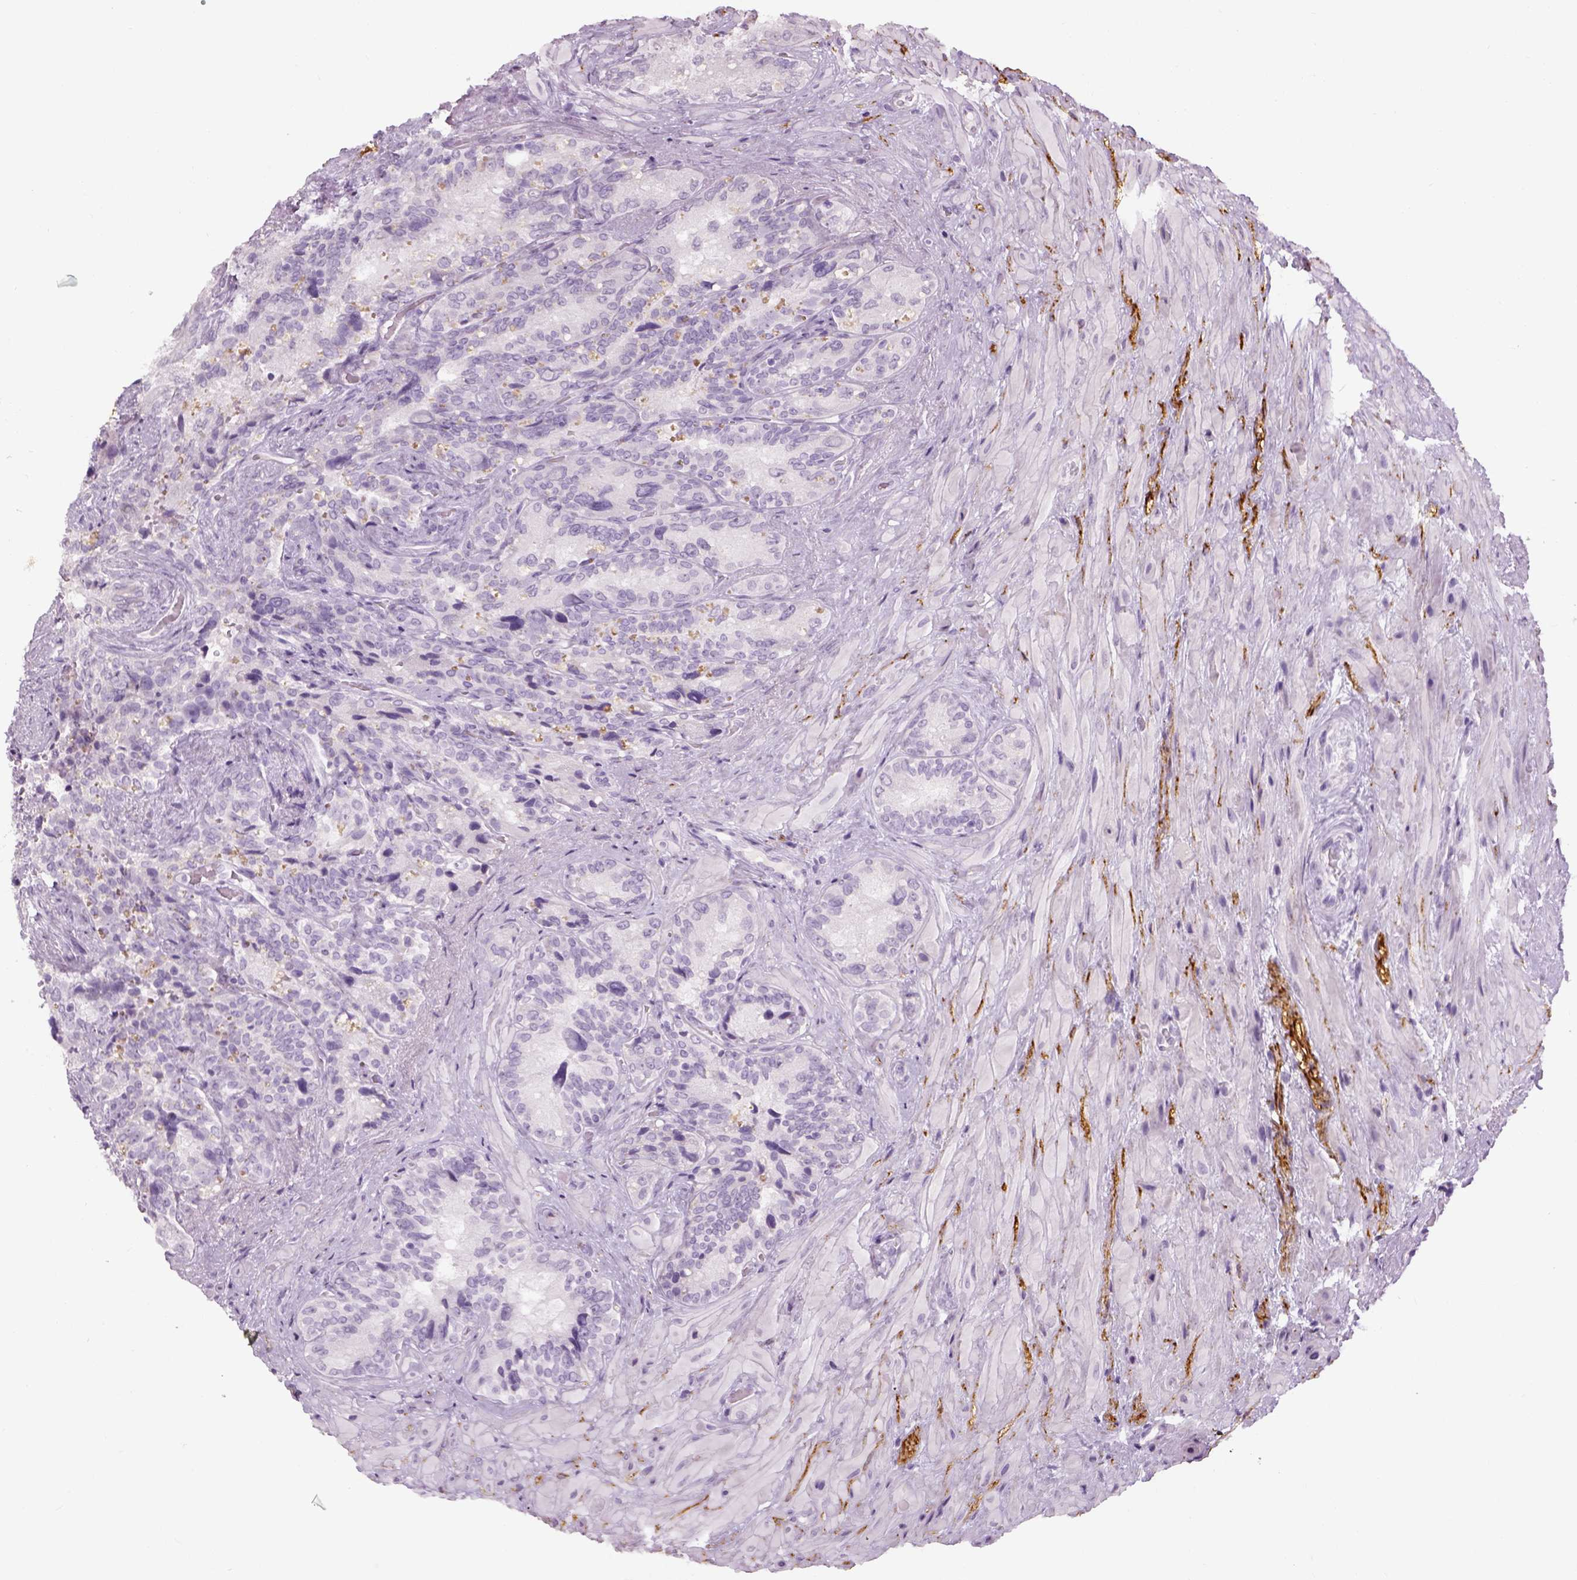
{"staining": {"intensity": "negative", "quantity": "none", "location": "none"}, "tissue": "seminal vesicle", "cell_type": "Glandular cells", "image_type": "normal", "snomed": [{"axis": "morphology", "description": "Normal tissue, NOS"}, {"axis": "topography", "description": "Seminal veicle"}], "caption": "IHC of benign human seminal vesicle reveals no positivity in glandular cells.", "gene": "TH", "patient": {"sex": "male", "age": 69}}